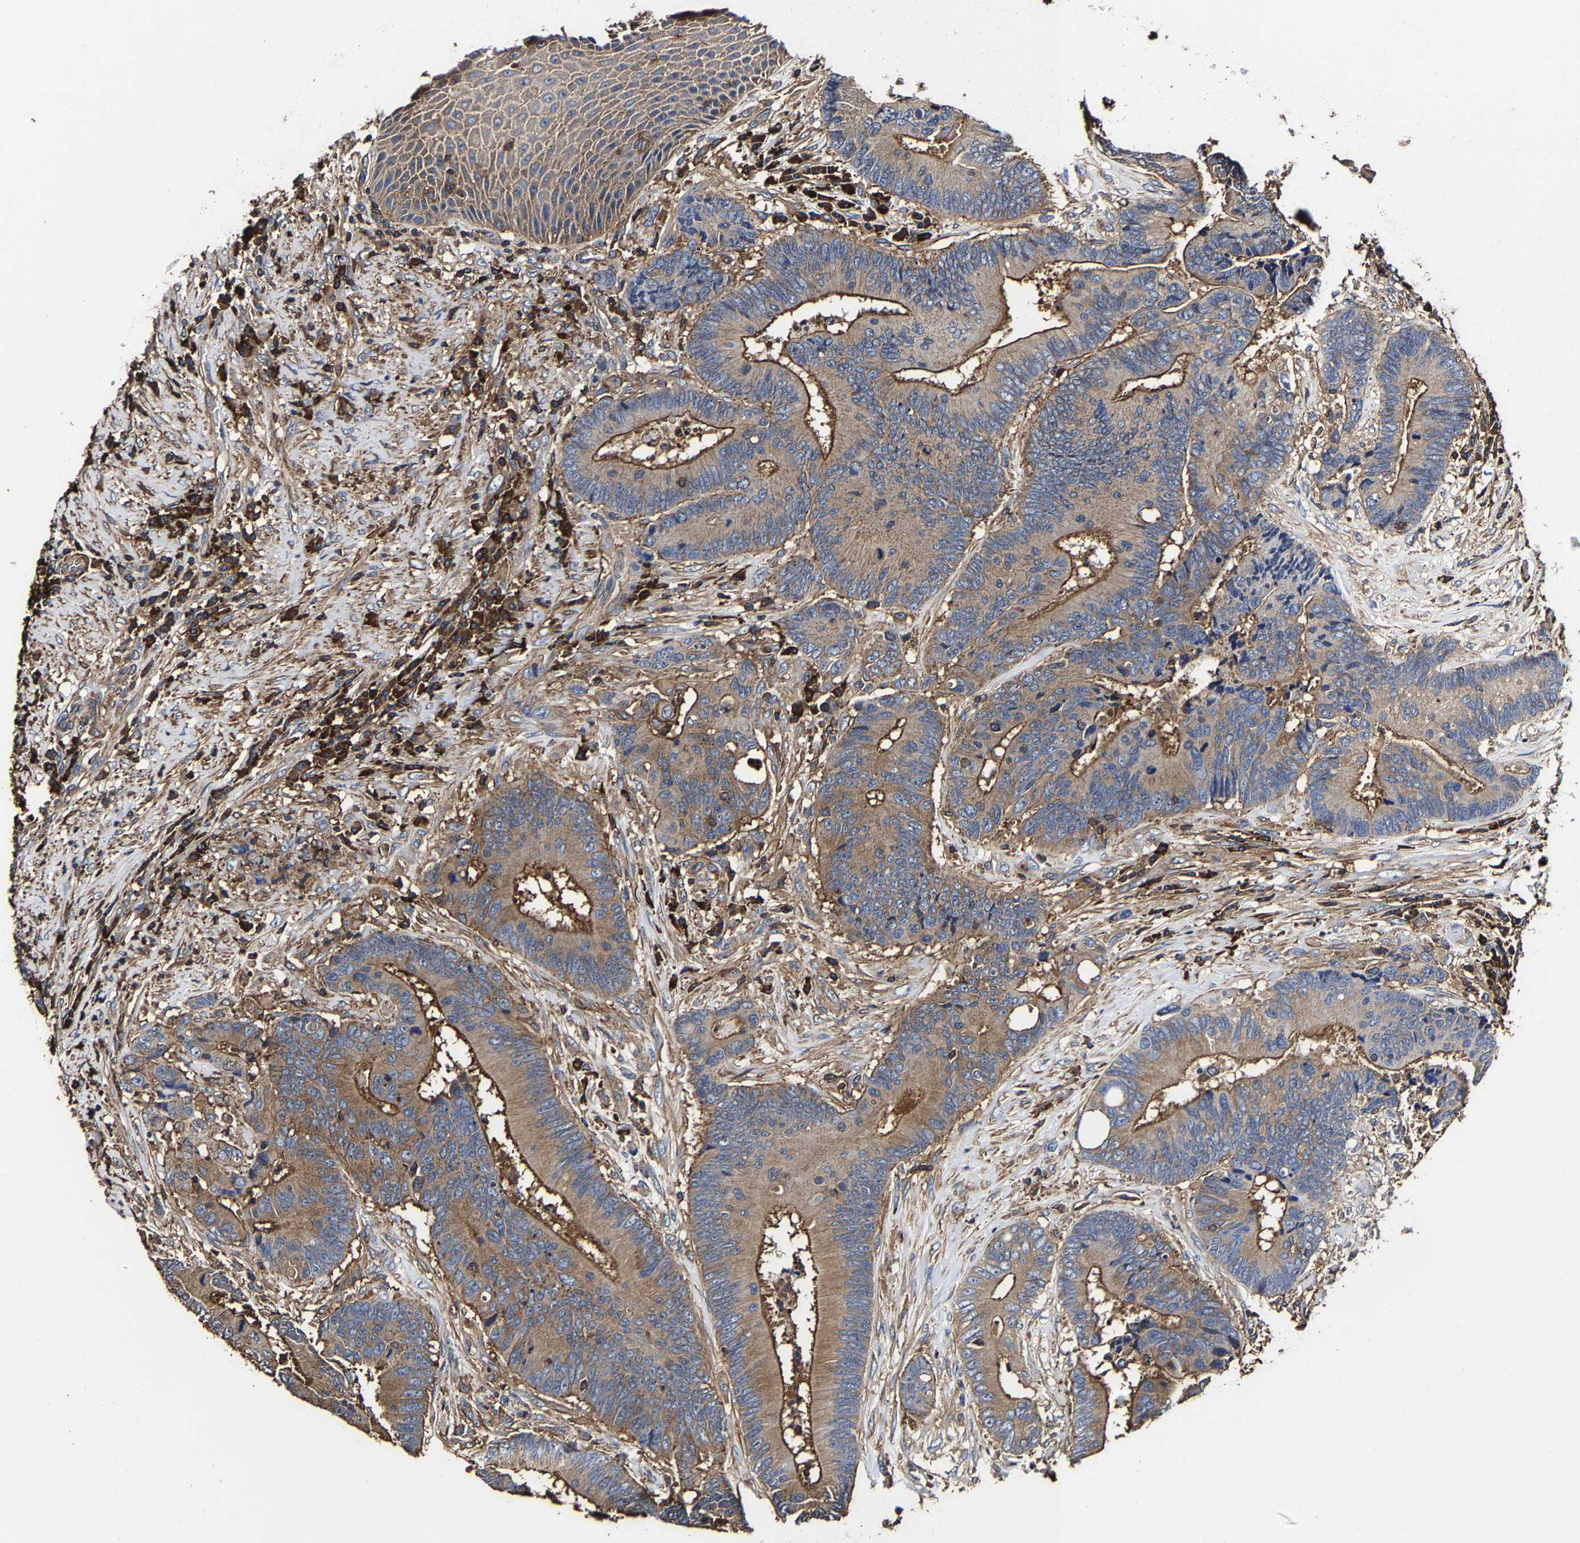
{"staining": {"intensity": "moderate", "quantity": ">75%", "location": "cytoplasmic/membranous"}, "tissue": "colorectal cancer", "cell_type": "Tumor cells", "image_type": "cancer", "snomed": [{"axis": "morphology", "description": "Adenocarcinoma, NOS"}, {"axis": "topography", "description": "Rectum"}, {"axis": "topography", "description": "Anal"}], "caption": "DAB immunohistochemical staining of human colorectal cancer (adenocarcinoma) reveals moderate cytoplasmic/membranous protein positivity in approximately >75% of tumor cells.", "gene": "SSH3", "patient": {"sex": "female", "age": 89}}